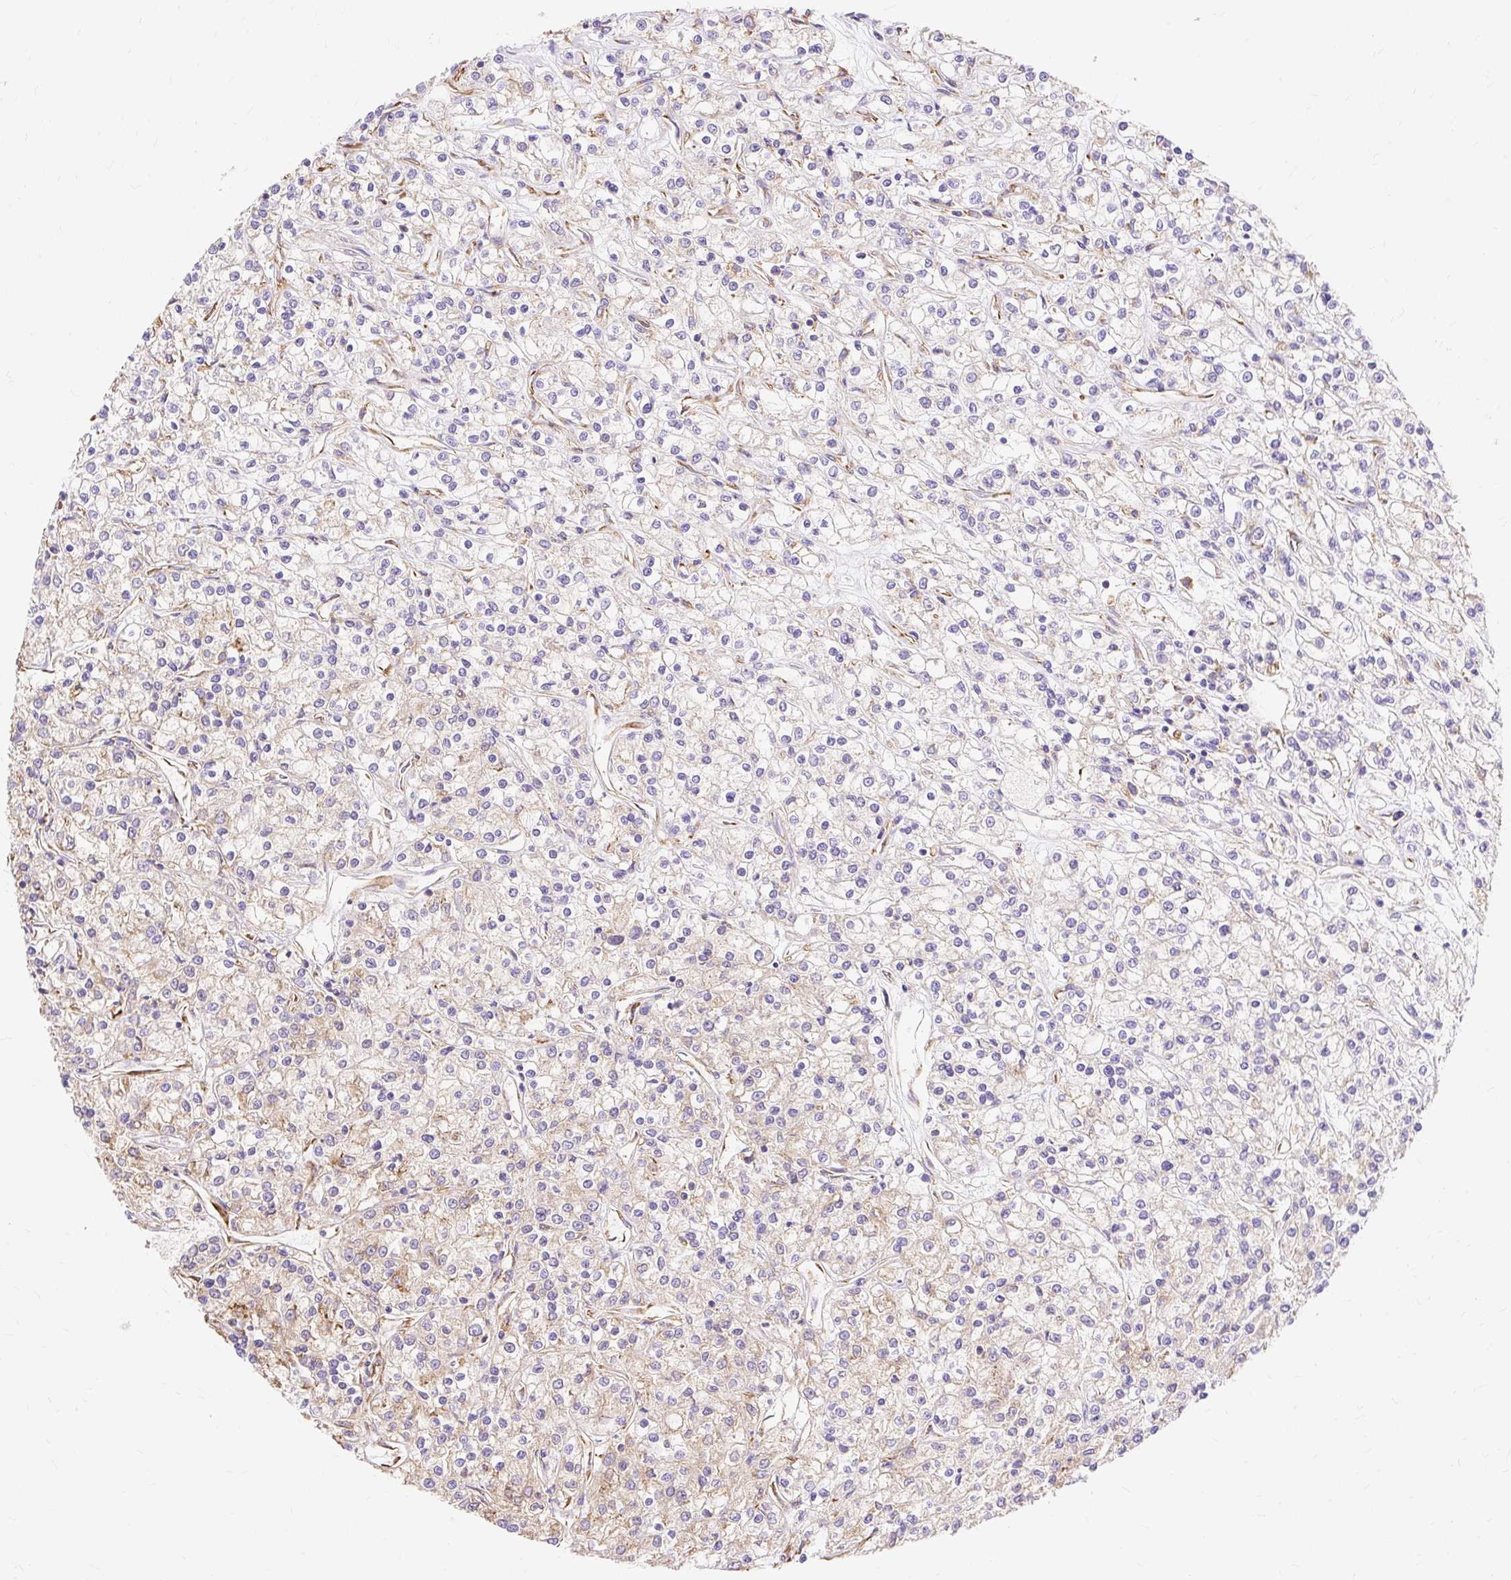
{"staining": {"intensity": "weak", "quantity": "25%-75%", "location": "cytoplasmic/membranous"}, "tissue": "renal cancer", "cell_type": "Tumor cells", "image_type": "cancer", "snomed": [{"axis": "morphology", "description": "Adenocarcinoma, NOS"}, {"axis": "topography", "description": "Kidney"}], "caption": "Immunohistochemical staining of human renal cancer demonstrates low levels of weak cytoplasmic/membranous expression in about 25%-75% of tumor cells. Using DAB (3,3'-diaminobenzidine) (brown) and hematoxylin (blue) stains, captured at high magnification using brightfield microscopy.", "gene": "RPS17", "patient": {"sex": "female", "age": 59}}